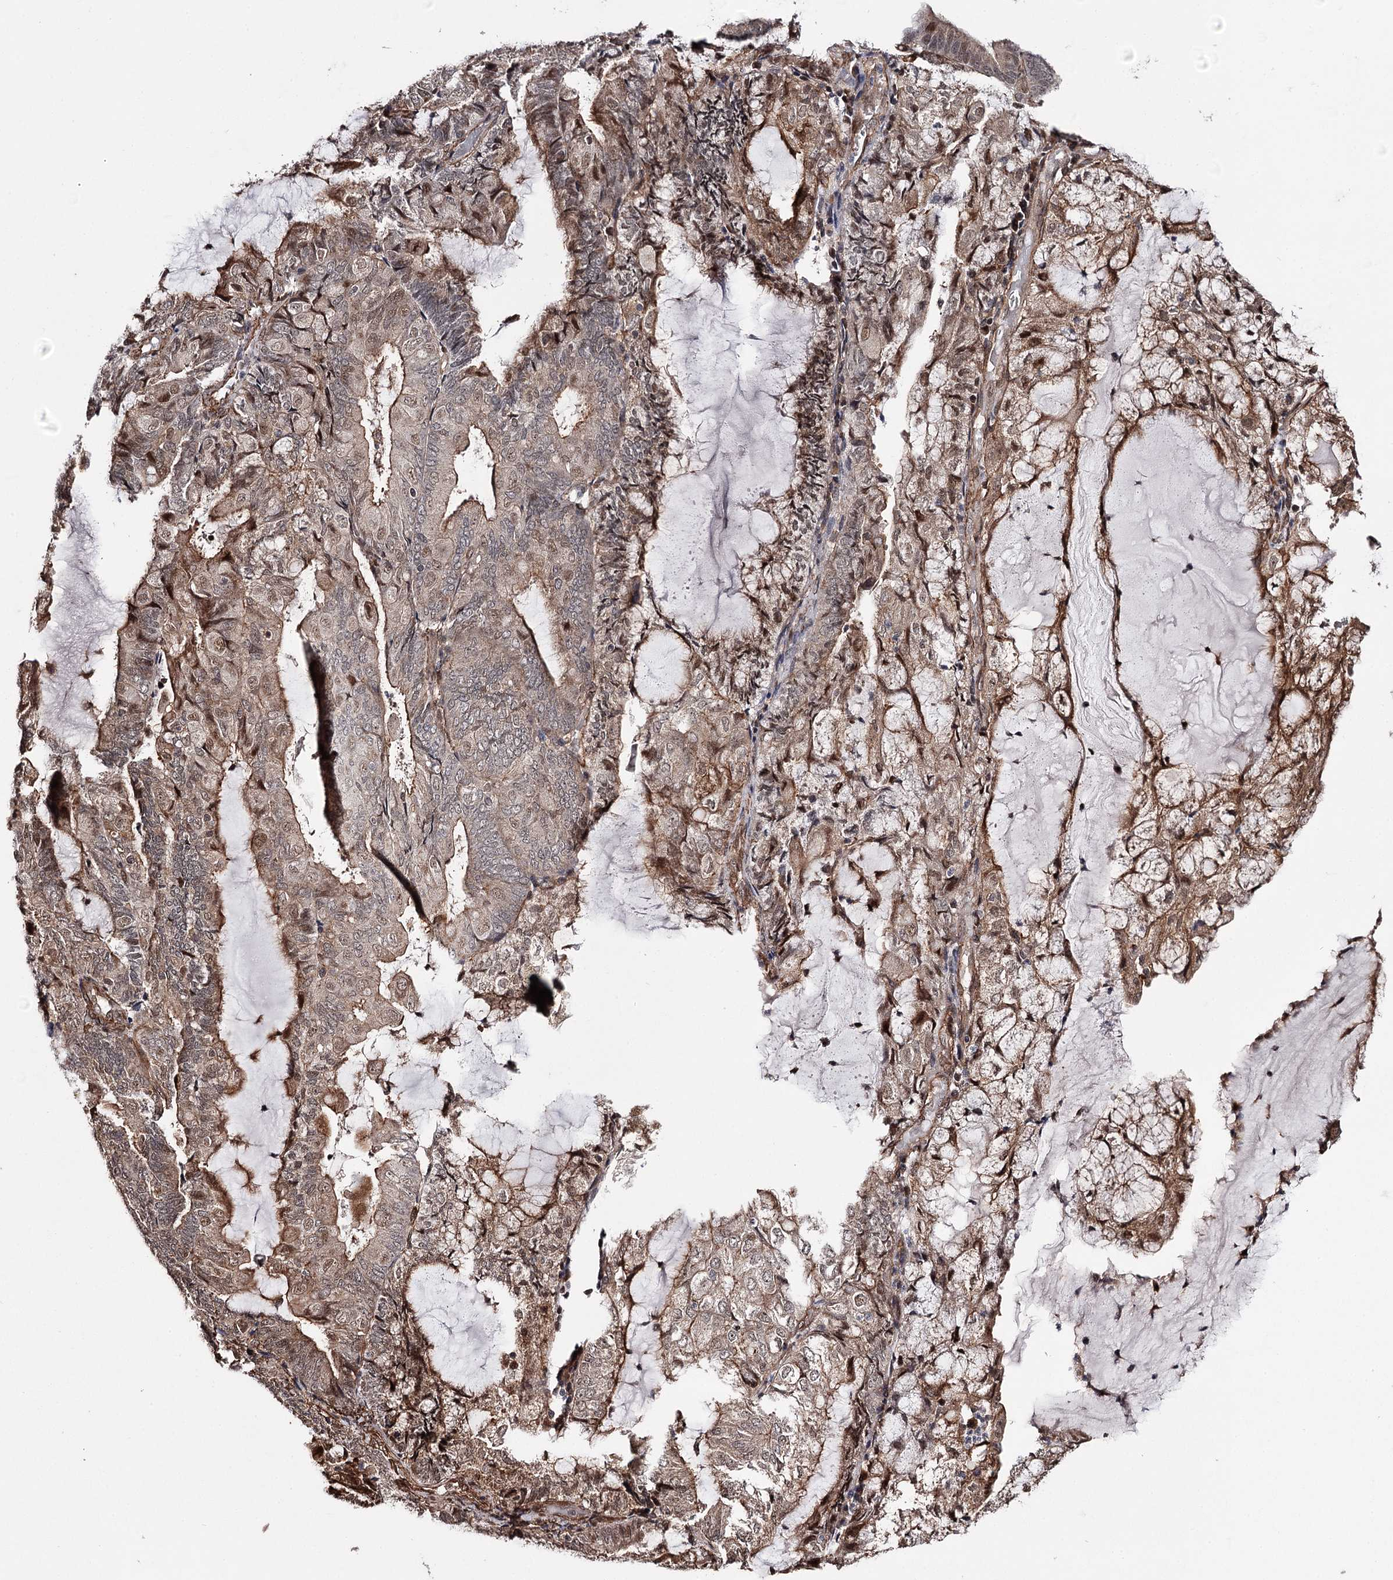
{"staining": {"intensity": "moderate", "quantity": "25%-75%", "location": "cytoplasmic/membranous,nuclear"}, "tissue": "endometrial cancer", "cell_type": "Tumor cells", "image_type": "cancer", "snomed": [{"axis": "morphology", "description": "Adenocarcinoma, NOS"}, {"axis": "topography", "description": "Endometrium"}], "caption": "Endometrial cancer (adenocarcinoma) stained for a protein (brown) displays moderate cytoplasmic/membranous and nuclear positive staining in about 25%-75% of tumor cells.", "gene": "TTC33", "patient": {"sex": "female", "age": 81}}